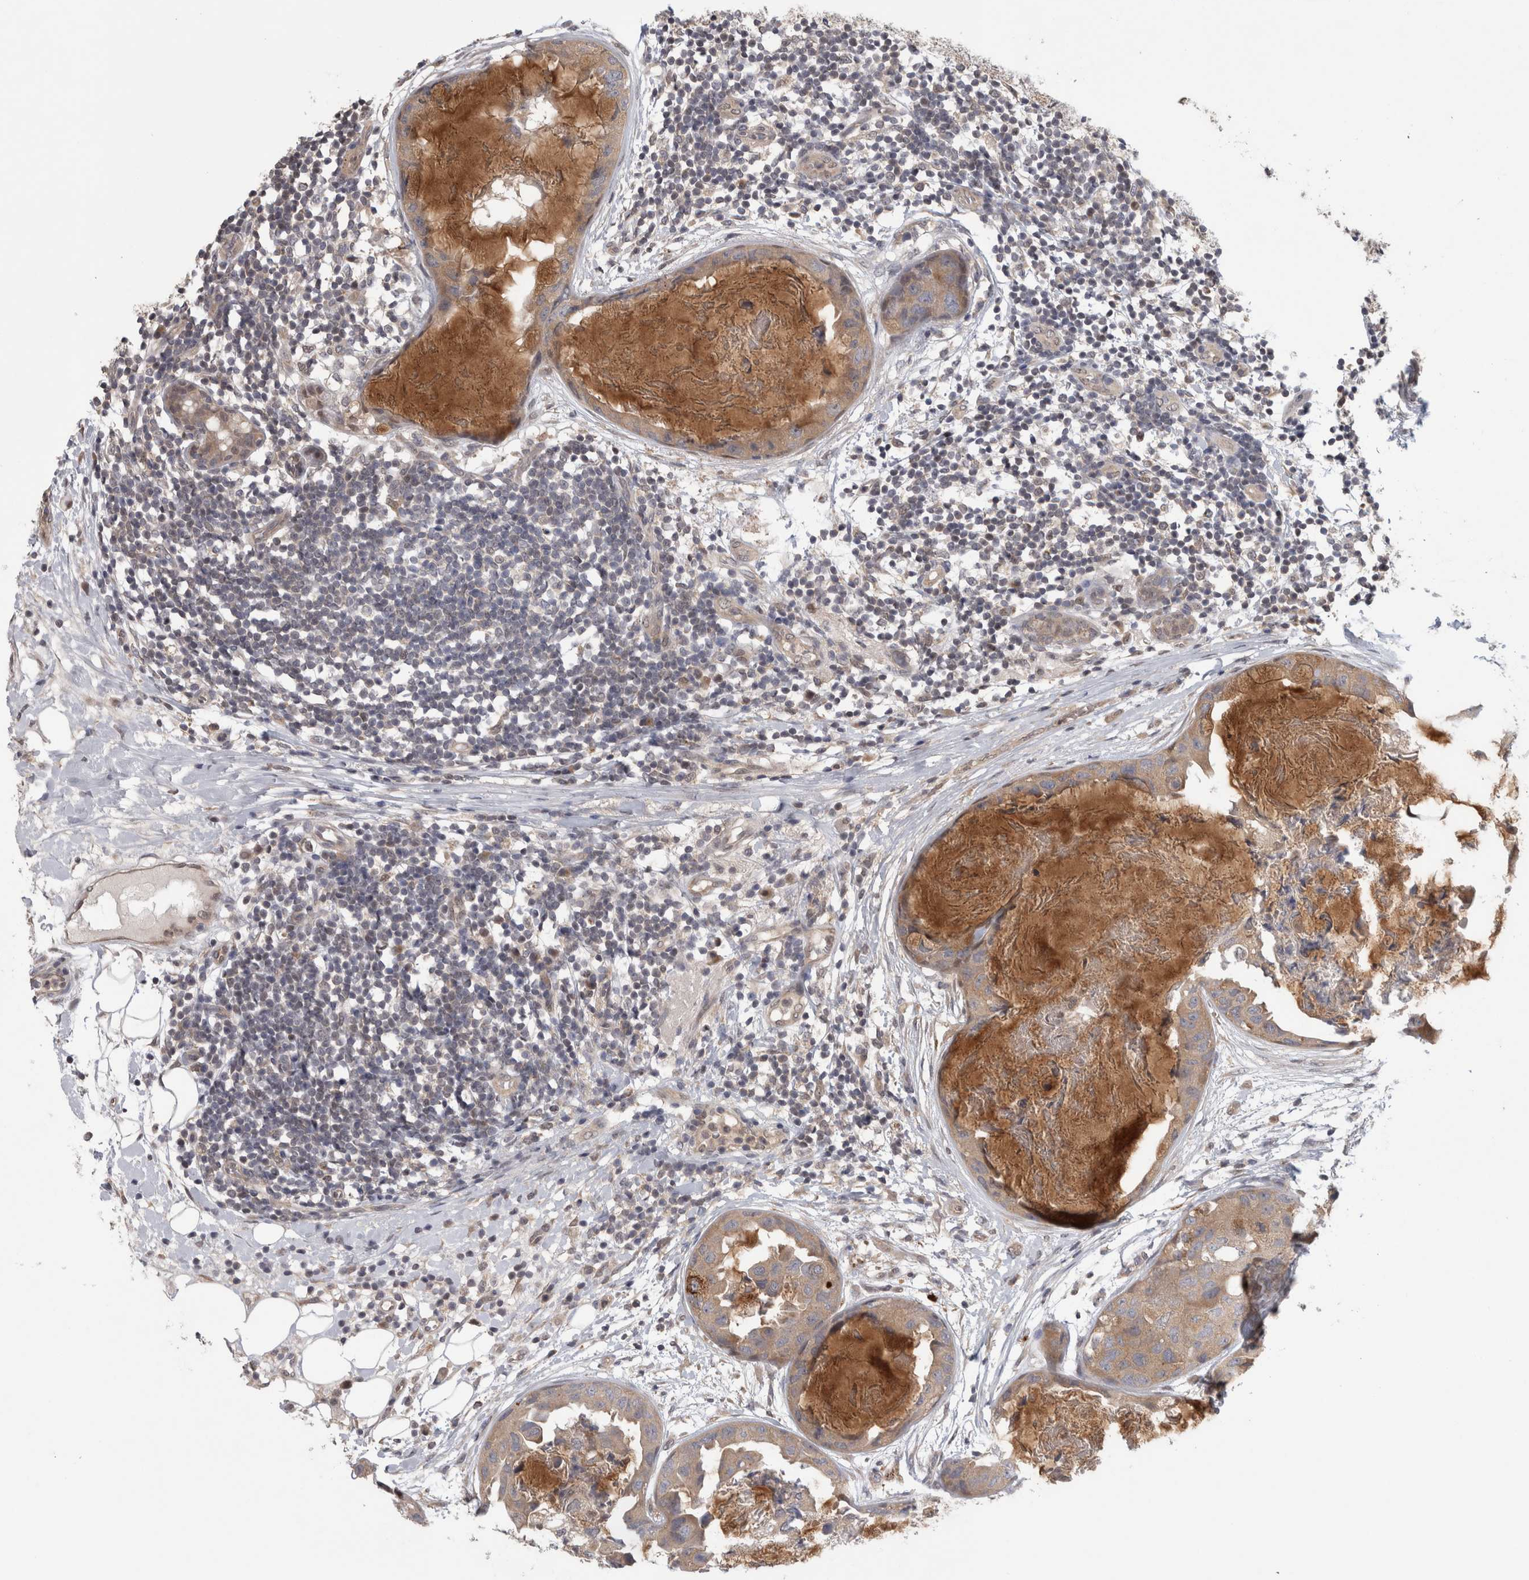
{"staining": {"intensity": "weak", "quantity": ">75%", "location": "cytoplasmic/membranous"}, "tissue": "breast cancer", "cell_type": "Tumor cells", "image_type": "cancer", "snomed": [{"axis": "morphology", "description": "Duct carcinoma"}, {"axis": "topography", "description": "Breast"}], "caption": "This is a histology image of immunohistochemistry (IHC) staining of invasive ductal carcinoma (breast), which shows weak expression in the cytoplasmic/membranous of tumor cells.", "gene": "PIGP", "patient": {"sex": "female", "age": 40}}